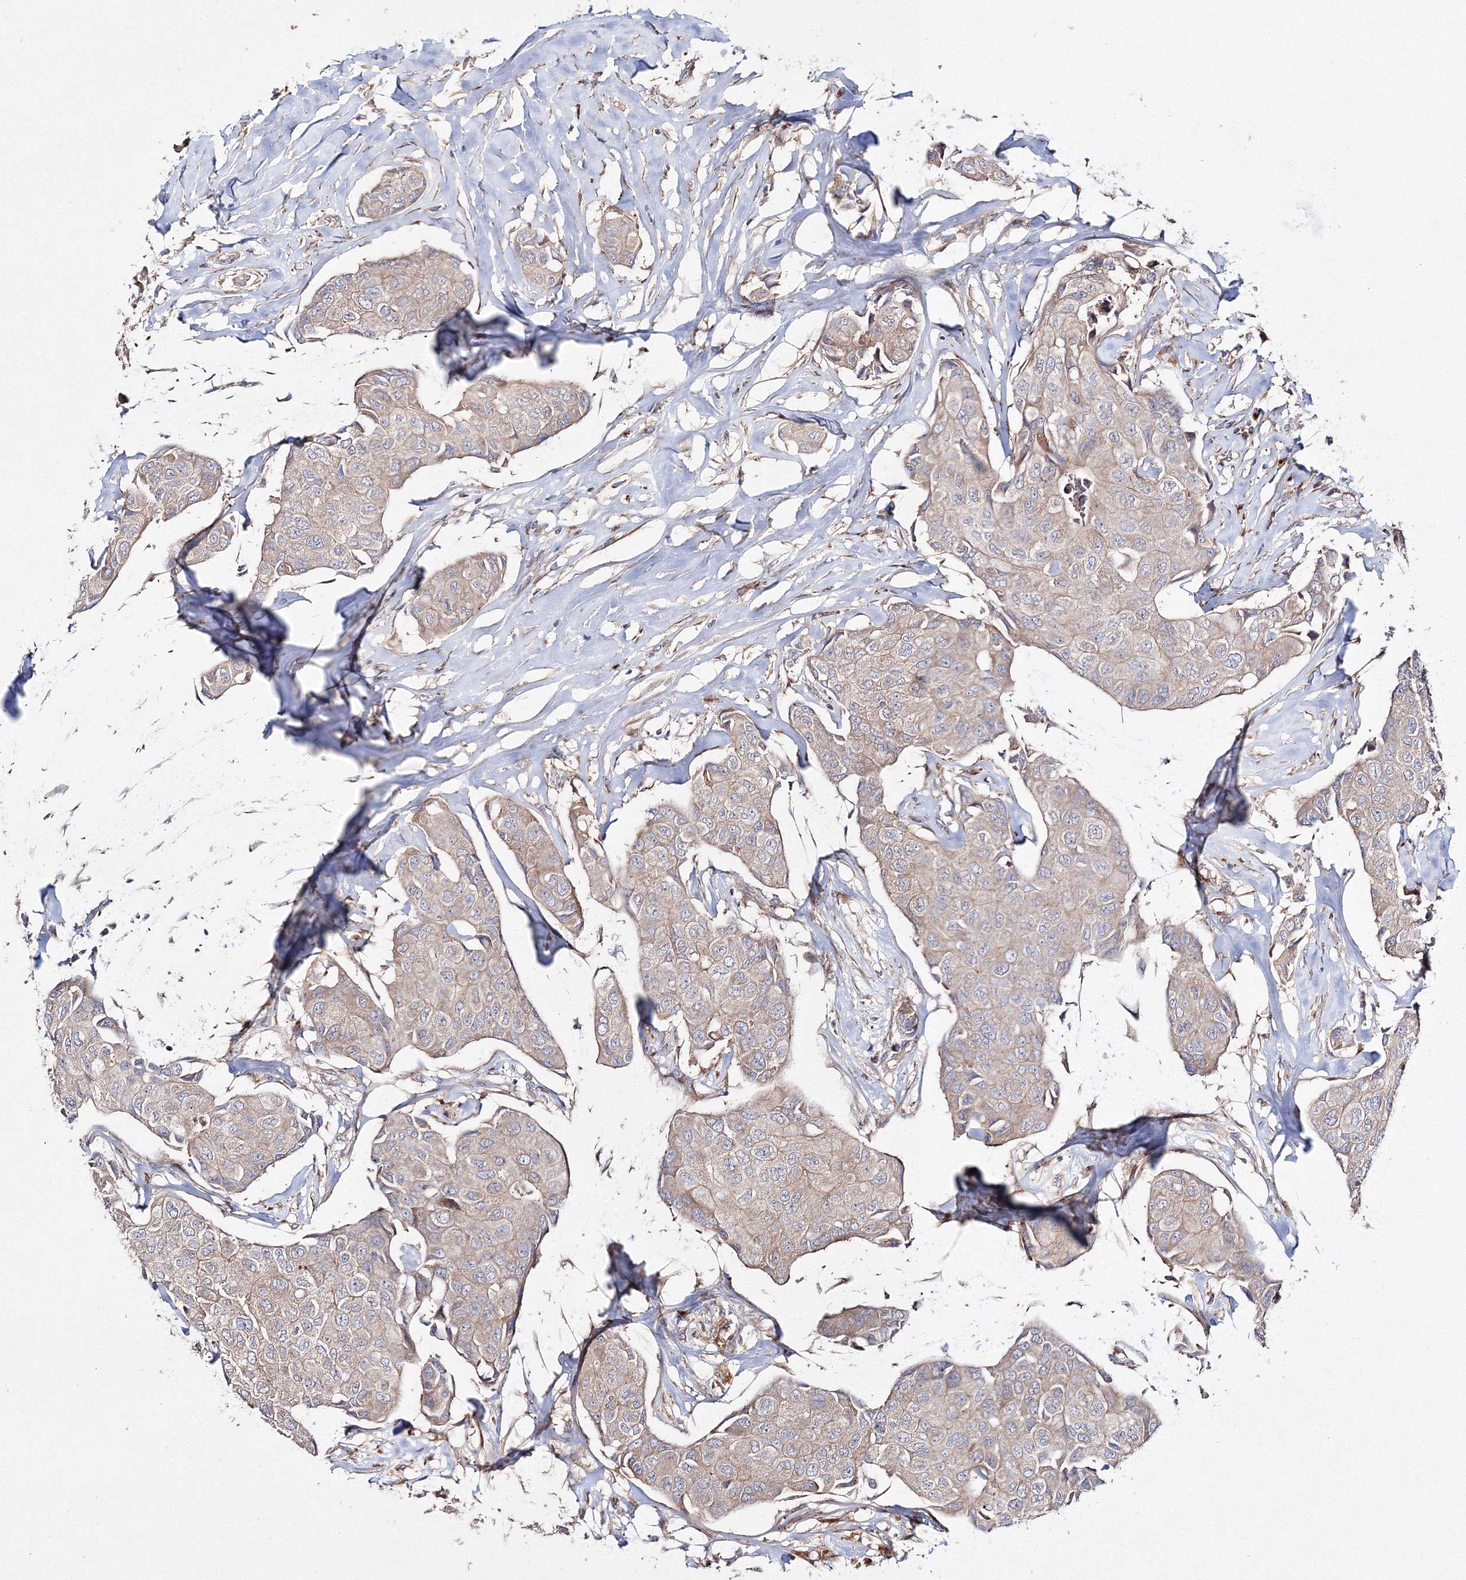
{"staining": {"intensity": "weak", "quantity": ">75%", "location": "cytoplasmic/membranous"}, "tissue": "breast cancer", "cell_type": "Tumor cells", "image_type": "cancer", "snomed": [{"axis": "morphology", "description": "Duct carcinoma"}, {"axis": "topography", "description": "Breast"}], "caption": "Tumor cells demonstrate low levels of weak cytoplasmic/membranous expression in about >75% of cells in human breast cancer (invasive ductal carcinoma). (DAB IHC with brightfield microscopy, high magnification).", "gene": "DDO", "patient": {"sex": "female", "age": 80}}